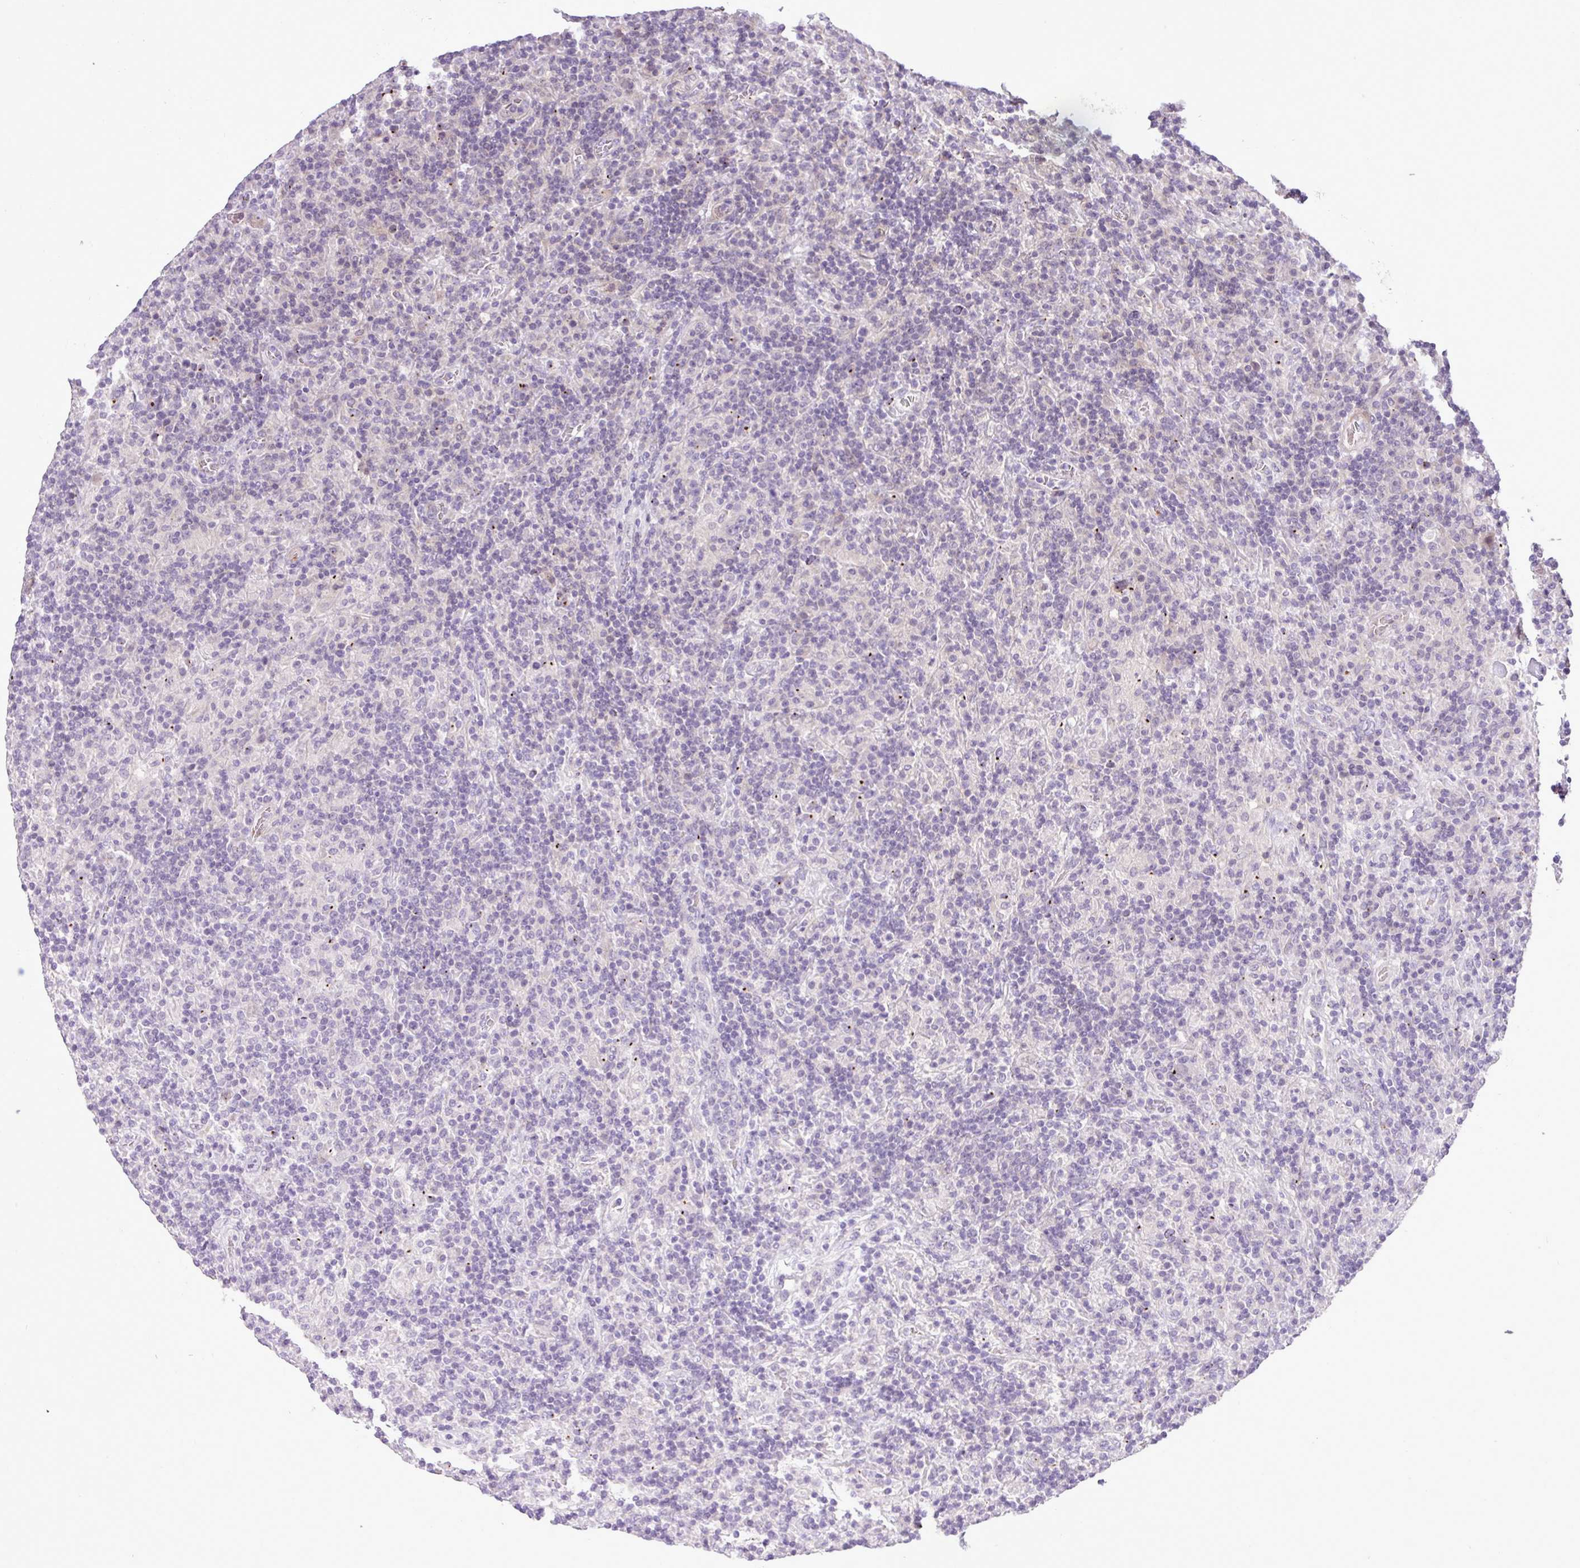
{"staining": {"intensity": "negative", "quantity": "none", "location": "none"}, "tissue": "lymphoma", "cell_type": "Tumor cells", "image_type": "cancer", "snomed": [{"axis": "morphology", "description": "Hodgkin's disease, NOS"}, {"axis": "topography", "description": "Lymph node"}], "caption": "Immunohistochemical staining of Hodgkin's disease reveals no significant expression in tumor cells.", "gene": "DNAJB13", "patient": {"sex": "male", "age": 70}}